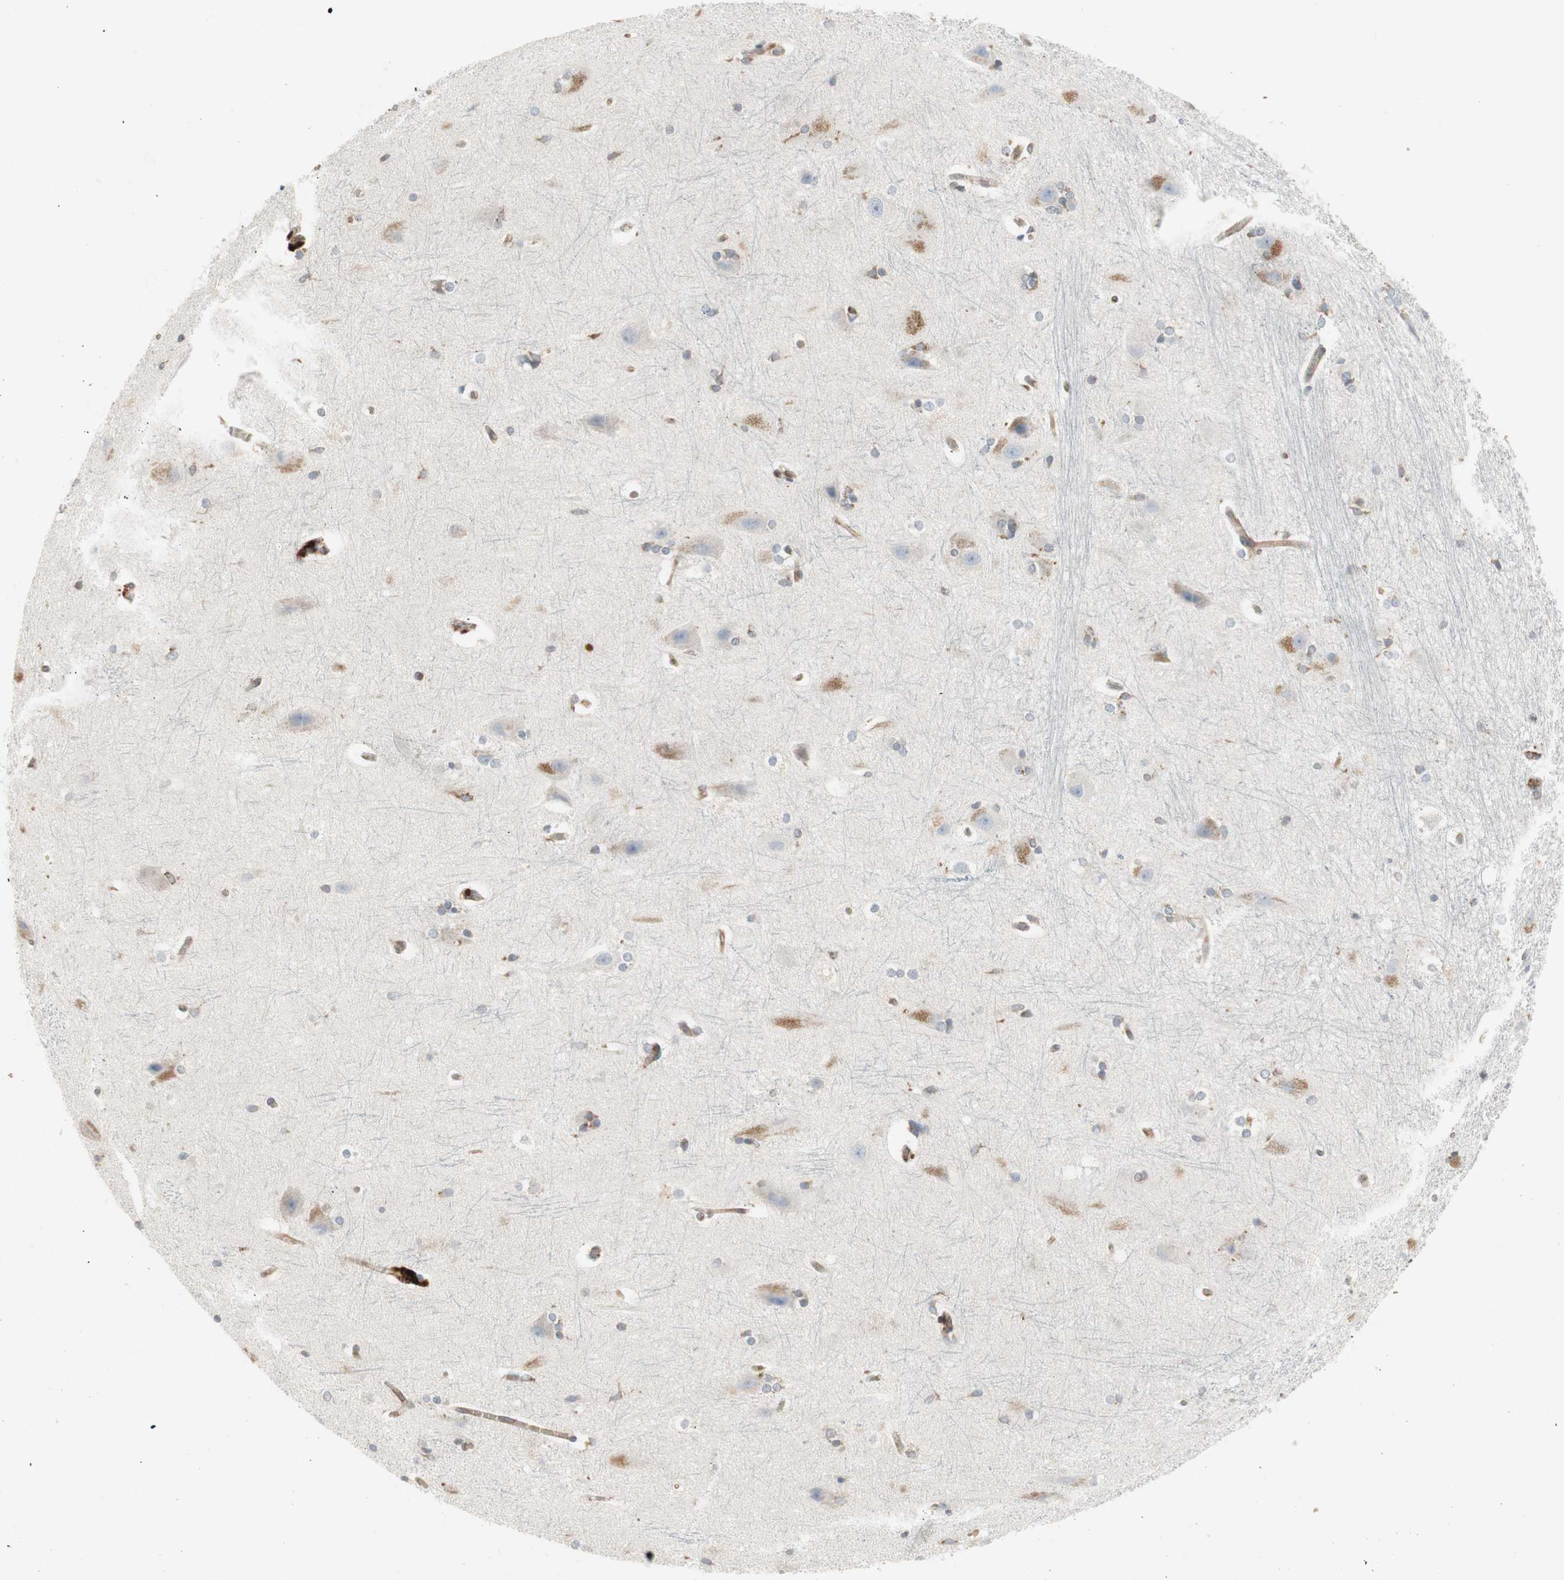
{"staining": {"intensity": "weak", "quantity": "<25%", "location": "cytoplasmic/membranous"}, "tissue": "hippocampus", "cell_type": "Glial cells", "image_type": "normal", "snomed": [{"axis": "morphology", "description": "Normal tissue, NOS"}, {"axis": "topography", "description": "Hippocampus"}], "caption": "High power microscopy photomicrograph of an immunohistochemistry (IHC) histopathology image of benign hippocampus, revealing no significant positivity in glial cells. Brightfield microscopy of immunohistochemistry (IHC) stained with DAB (brown) and hematoxylin (blue), captured at high magnification.", "gene": "H6PD", "patient": {"sex": "female", "age": 19}}